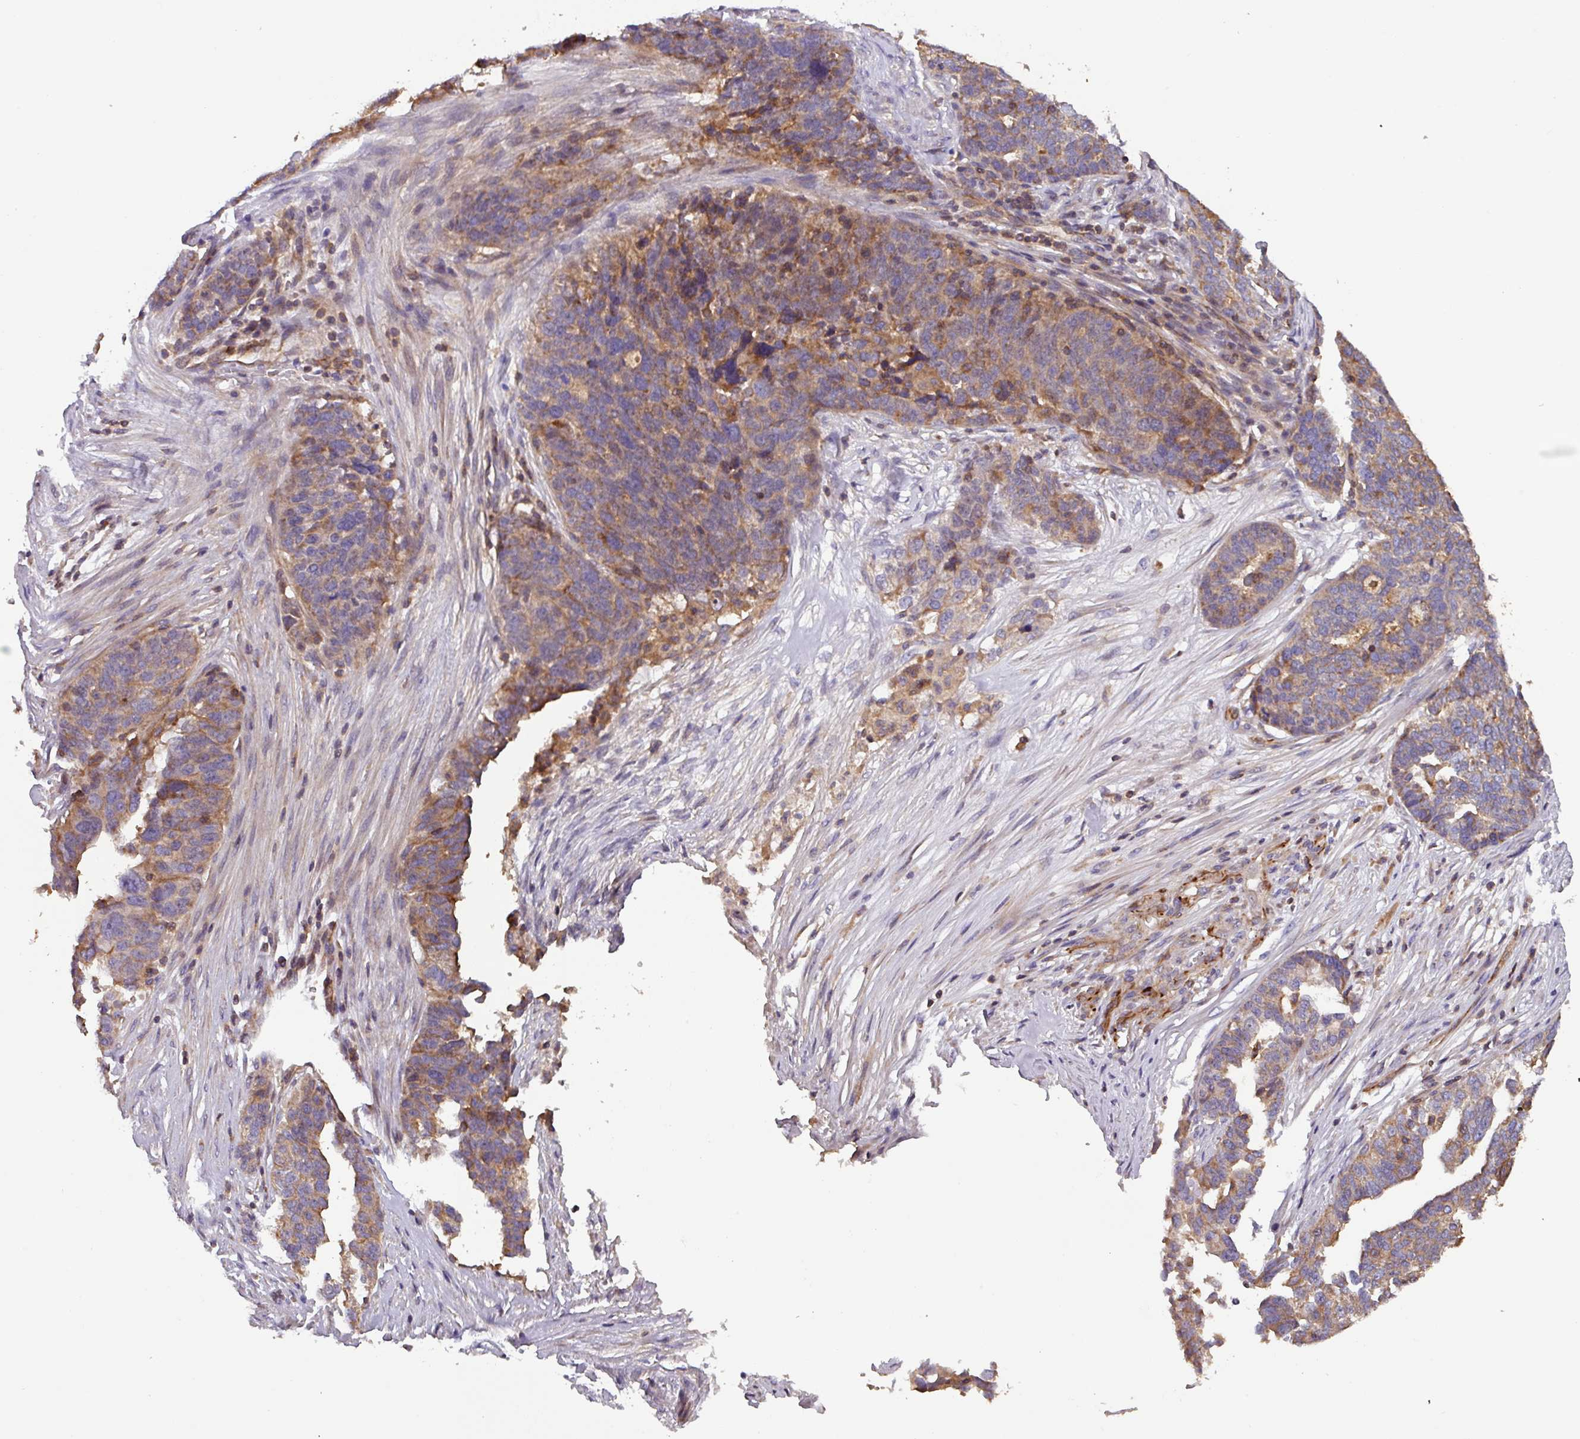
{"staining": {"intensity": "moderate", "quantity": ">75%", "location": "cytoplasmic/membranous"}, "tissue": "ovarian cancer", "cell_type": "Tumor cells", "image_type": "cancer", "snomed": [{"axis": "morphology", "description": "Cystadenocarcinoma, serous, NOS"}, {"axis": "topography", "description": "Ovary"}], "caption": "Immunohistochemical staining of ovarian cancer (serous cystadenocarcinoma) displays medium levels of moderate cytoplasmic/membranous protein expression in approximately >75% of tumor cells.", "gene": "PLEKHD1", "patient": {"sex": "female", "age": 59}}